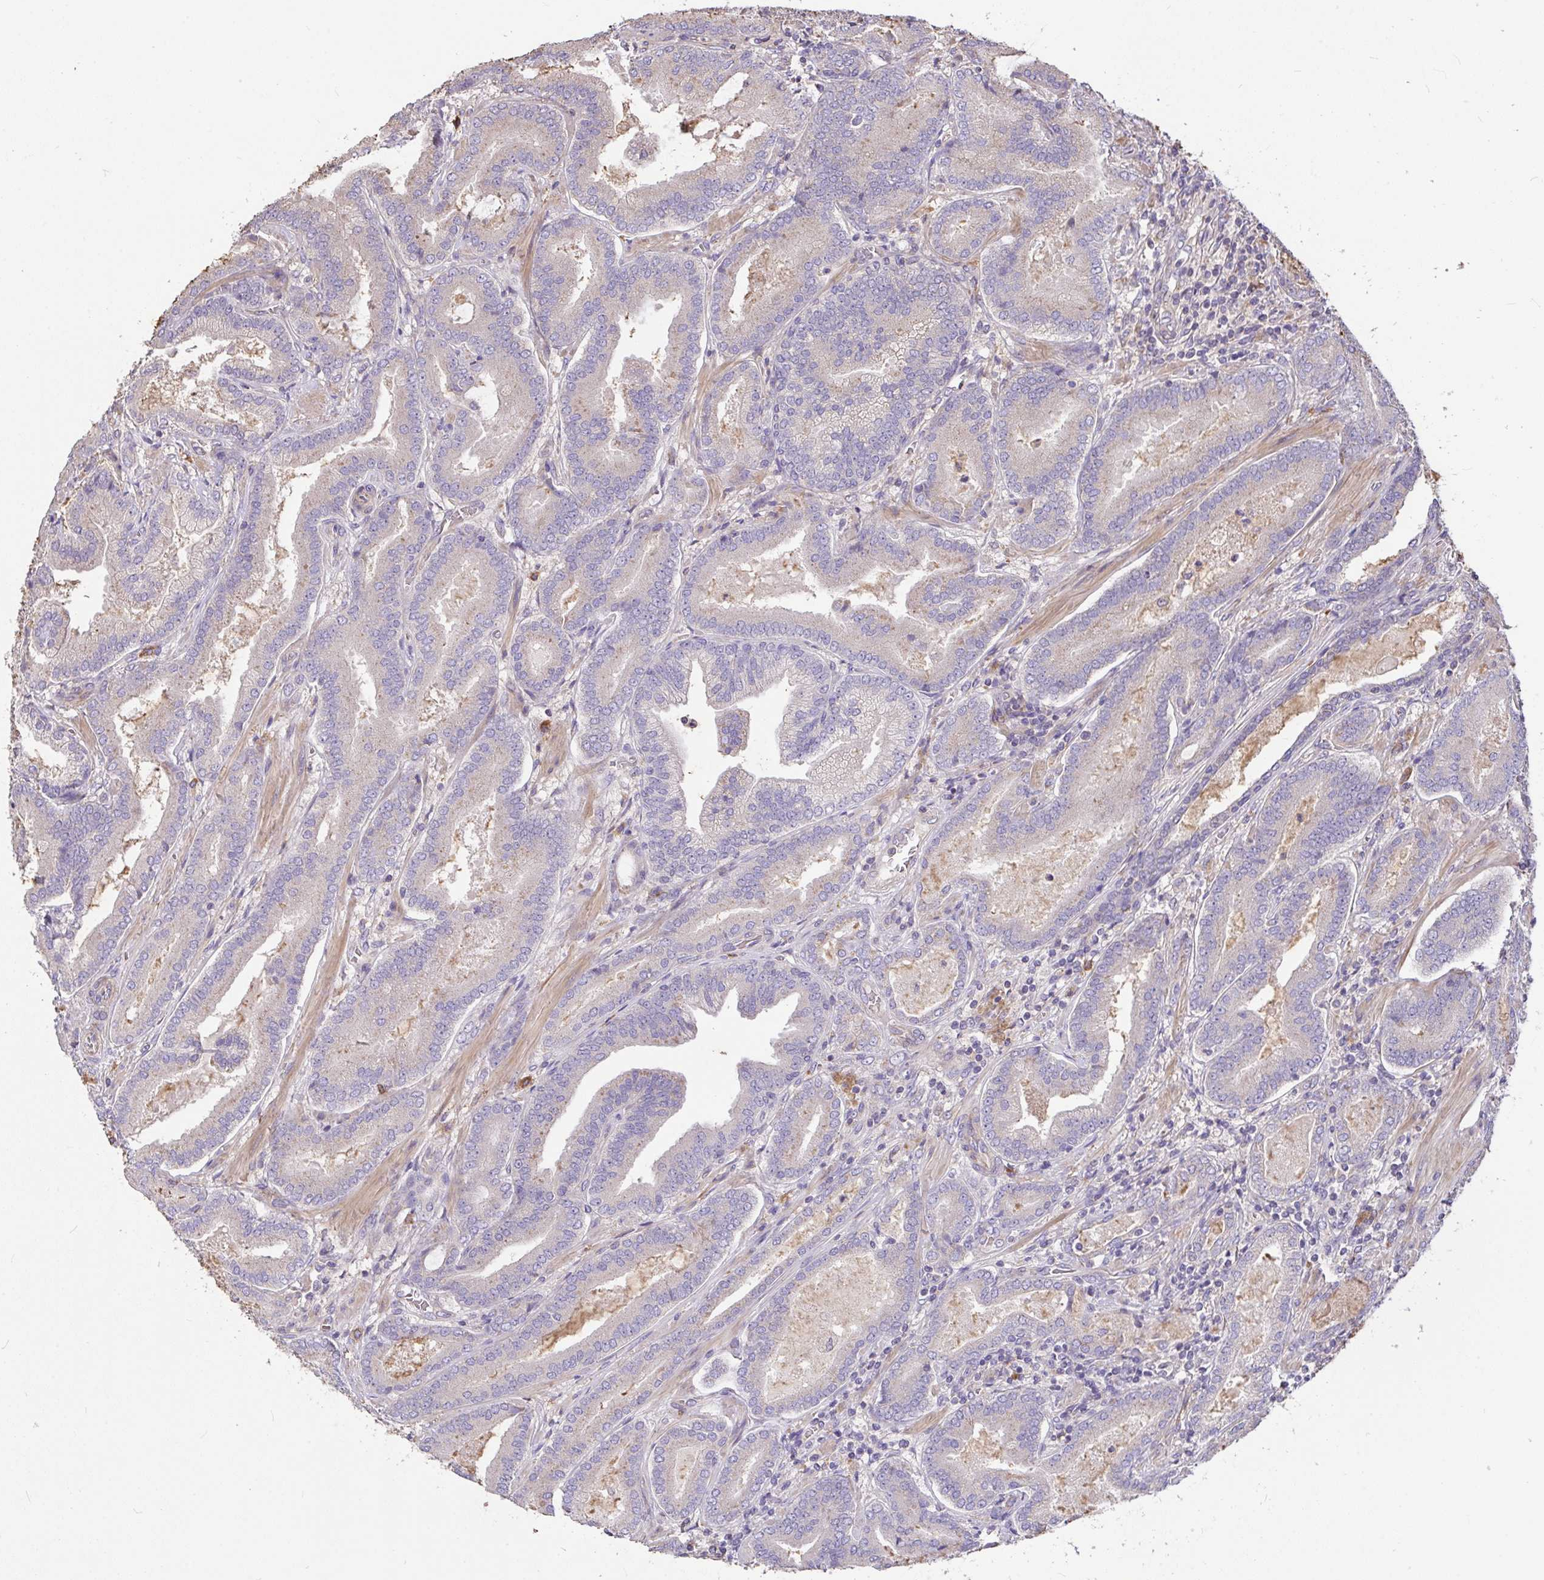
{"staining": {"intensity": "negative", "quantity": "none", "location": "none"}, "tissue": "prostate cancer", "cell_type": "Tumor cells", "image_type": "cancer", "snomed": [{"axis": "morphology", "description": "Adenocarcinoma, High grade"}, {"axis": "topography", "description": "Prostate"}], "caption": "This is an IHC photomicrograph of human adenocarcinoma (high-grade) (prostate). There is no positivity in tumor cells.", "gene": "FCER1A", "patient": {"sex": "male", "age": 62}}